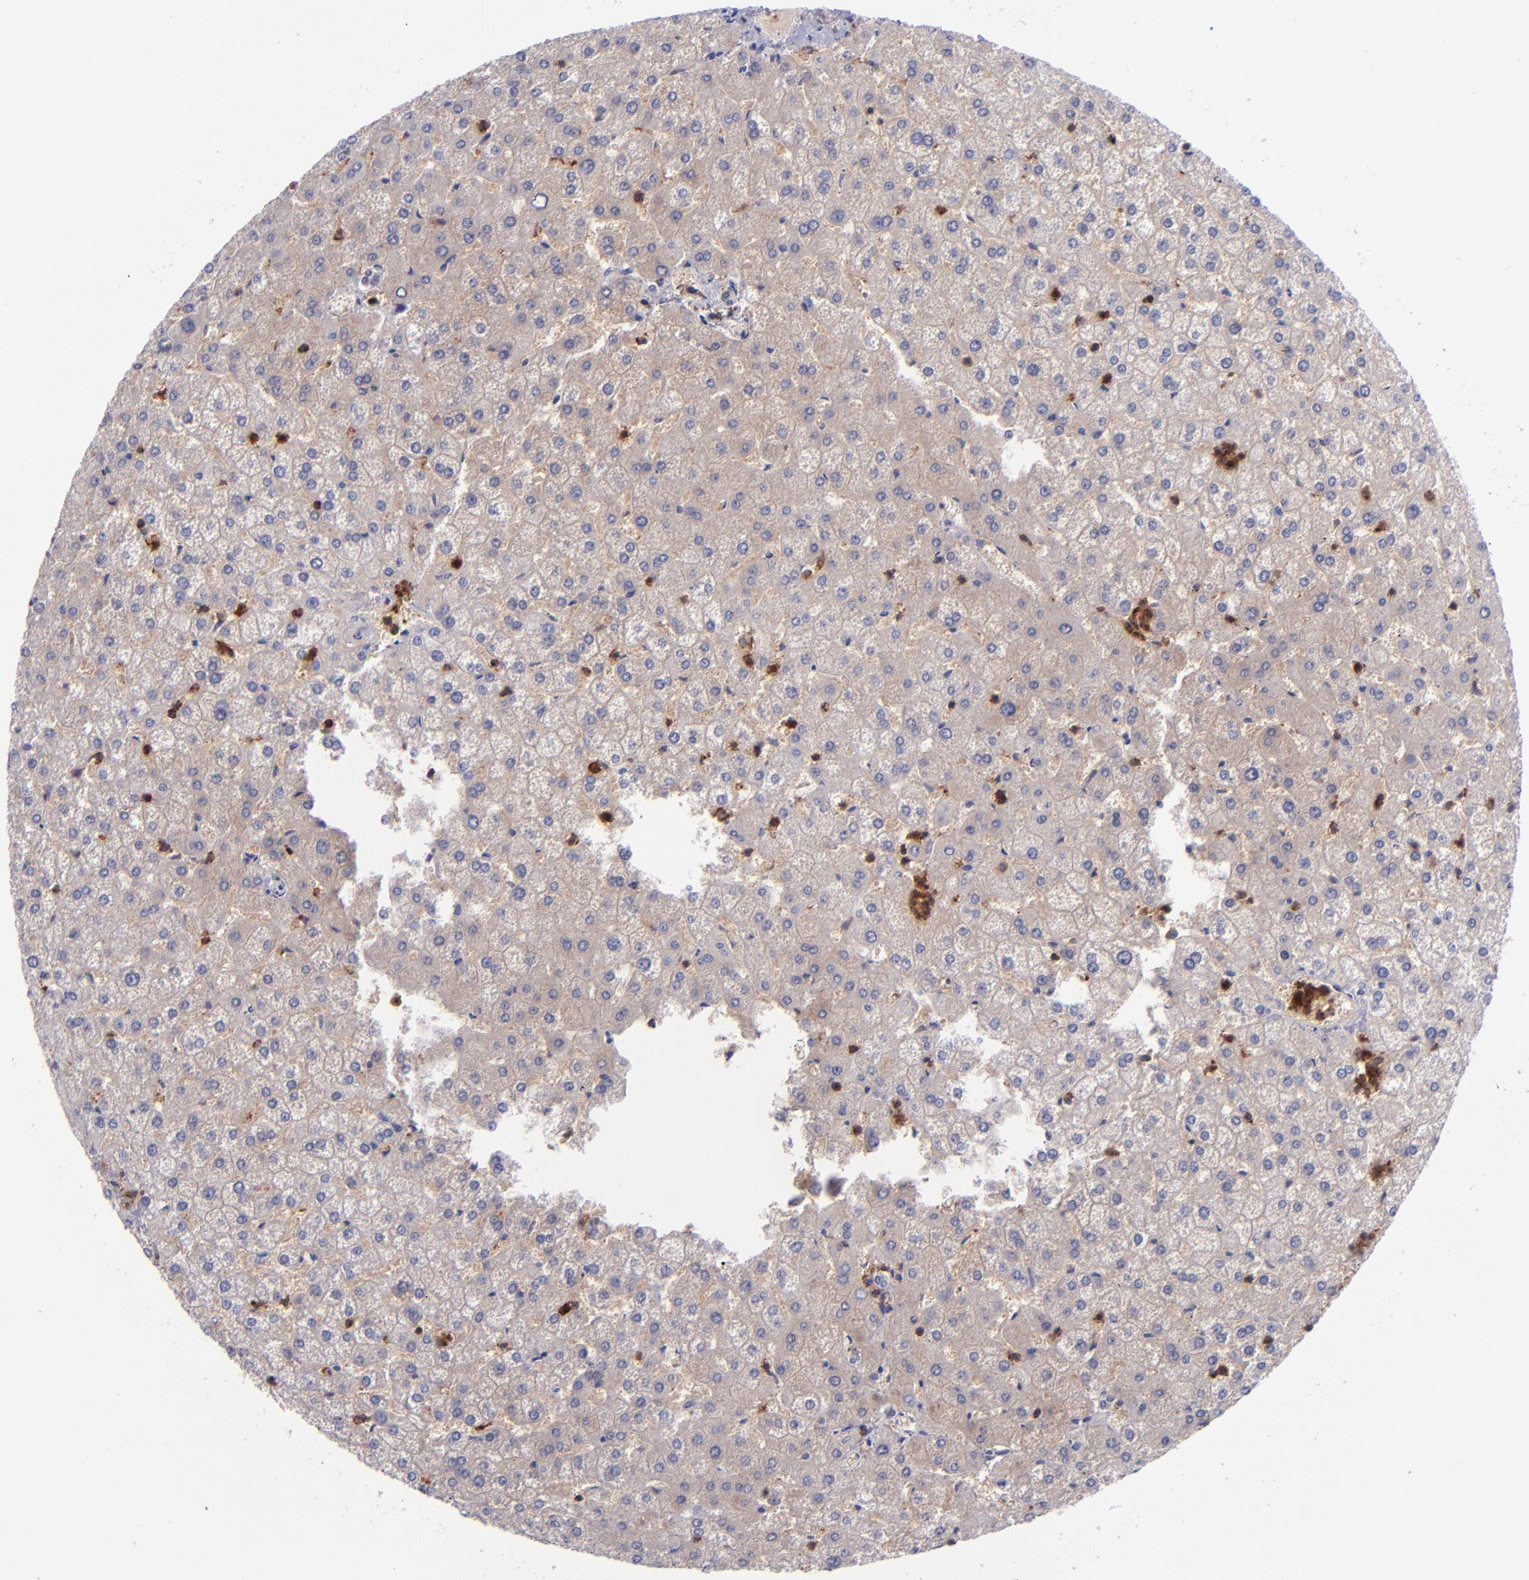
{"staining": {"intensity": "negative", "quantity": "none", "location": "none"}, "tissue": "liver", "cell_type": "Cholangiocytes", "image_type": "normal", "snomed": [{"axis": "morphology", "description": "Normal tissue, NOS"}, {"axis": "topography", "description": "Liver"}], "caption": "This is an immunohistochemistry (IHC) micrograph of unremarkable human liver. There is no expression in cholangiocytes.", "gene": "ICAM3", "patient": {"sex": "female", "age": 32}}